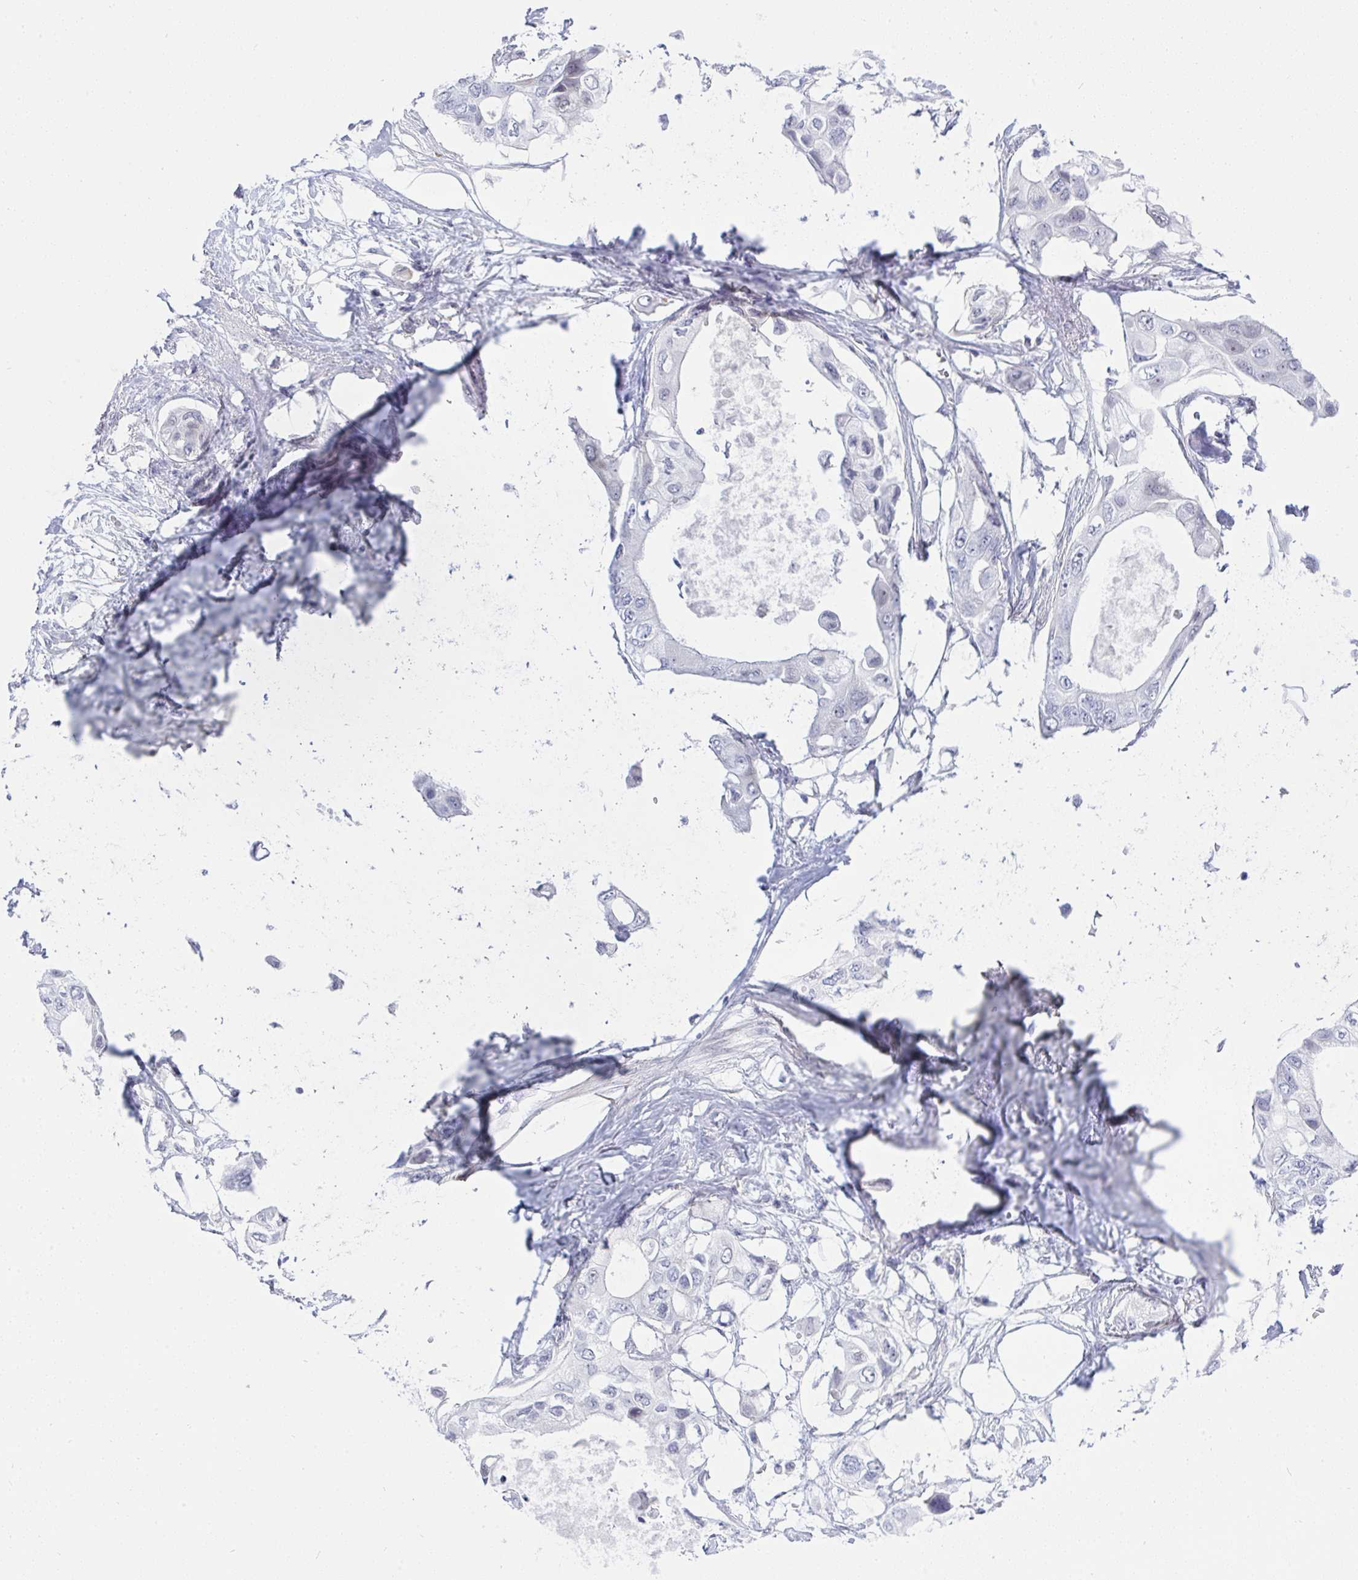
{"staining": {"intensity": "negative", "quantity": "none", "location": "none"}, "tissue": "pancreatic cancer", "cell_type": "Tumor cells", "image_type": "cancer", "snomed": [{"axis": "morphology", "description": "Adenocarcinoma, NOS"}, {"axis": "topography", "description": "Pancreas"}], "caption": "This is an IHC histopathology image of human pancreatic cancer (adenocarcinoma). There is no positivity in tumor cells.", "gene": "MFSD4A", "patient": {"sex": "female", "age": 63}}